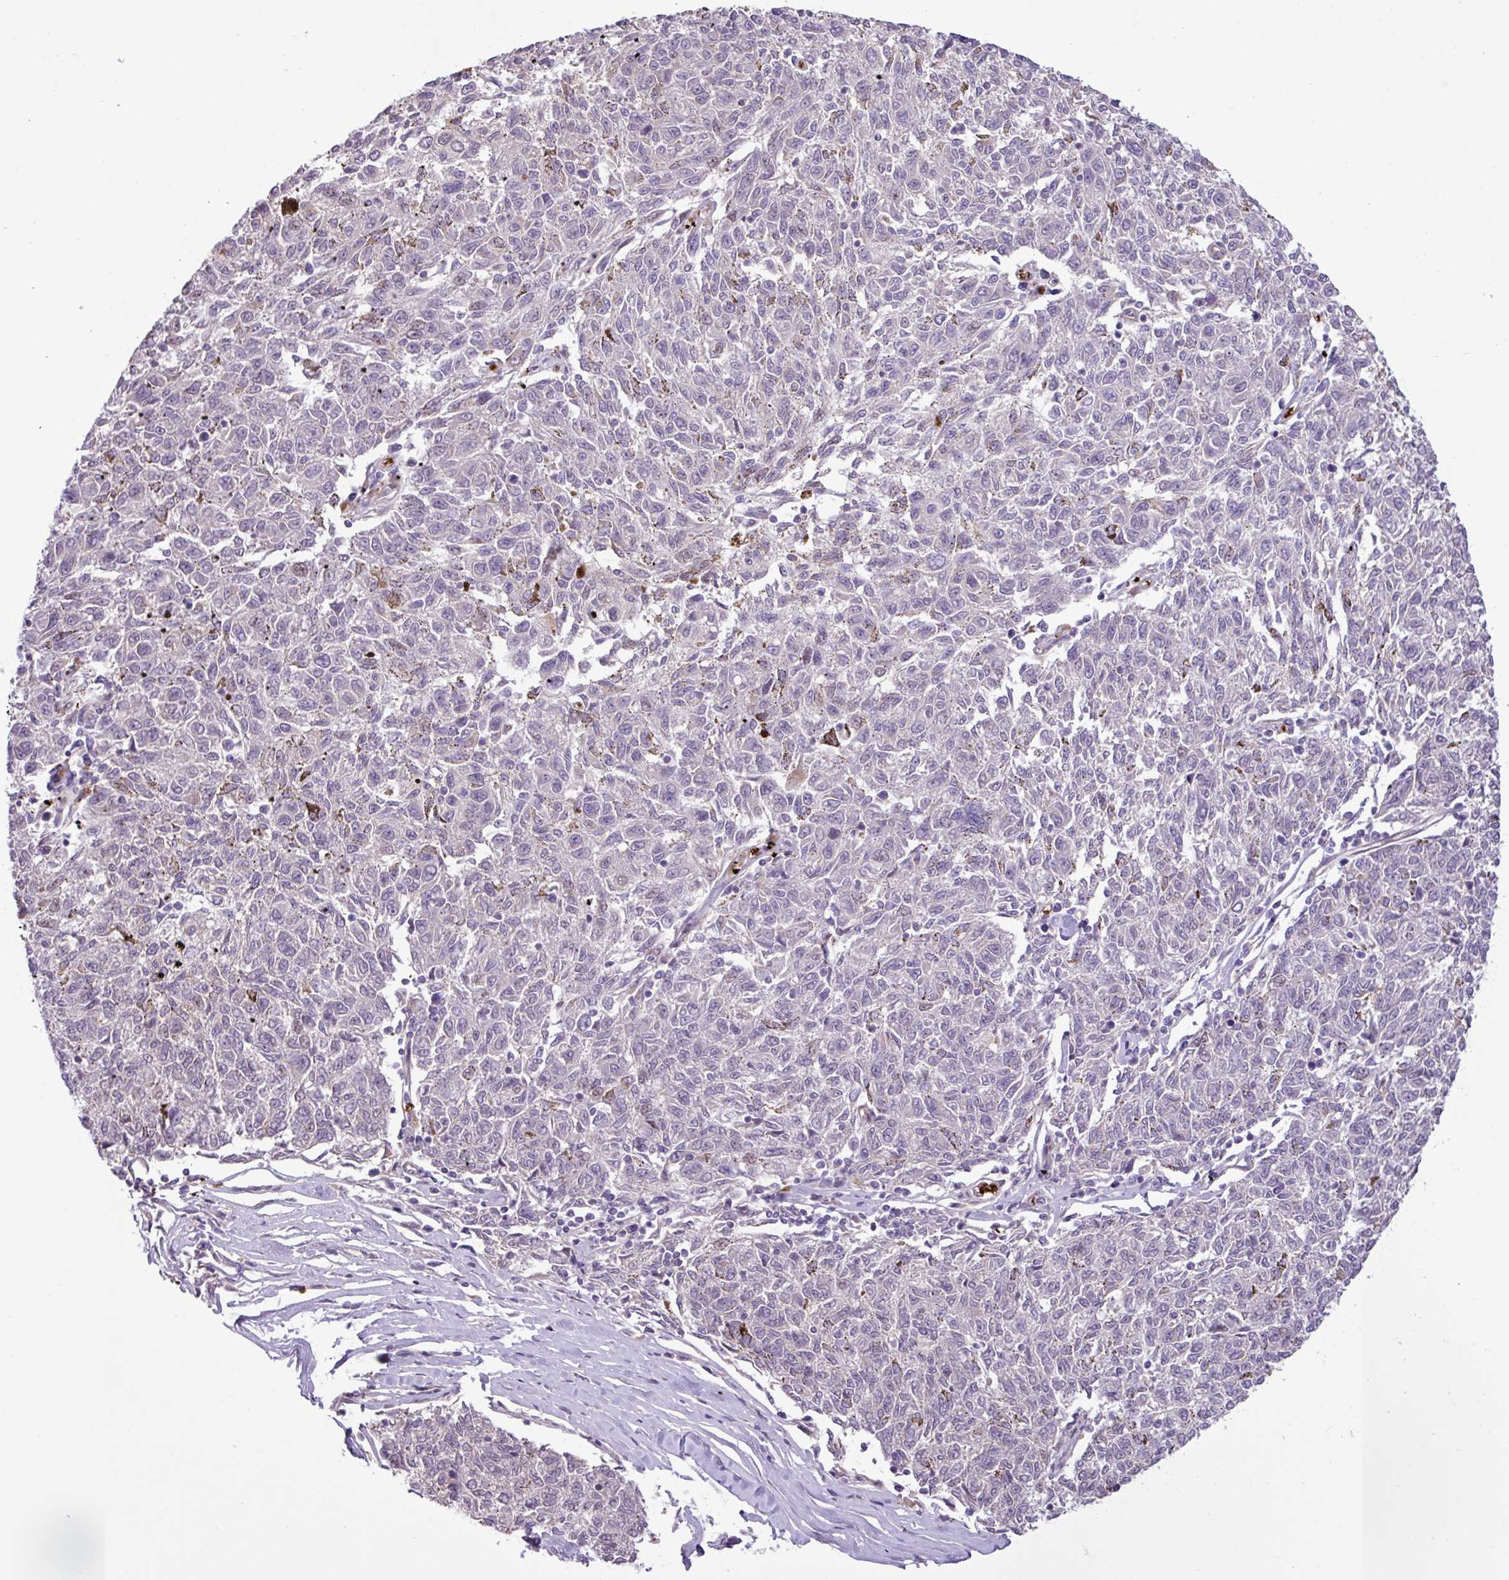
{"staining": {"intensity": "negative", "quantity": "none", "location": "none"}, "tissue": "melanoma", "cell_type": "Tumor cells", "image_type": "cancer", "snomed": [{"axis": "morphology", "description": "Malignant melanoma, NOS"}, {"axis": "topography", "description": "Skin"}], "caption": "IHC micrograph of neoplastic tissue: human malignant melanoma stained with DAB exhibits no significant protein positivity in tumor cells. The staining is performed using DAB (3,3'-diaminobenzidine) brown chromogen with nuclei counter-stained in using hematoxylin.", "gene": "RAD21L1", "patient": {"sex": "female", "age": 72}}